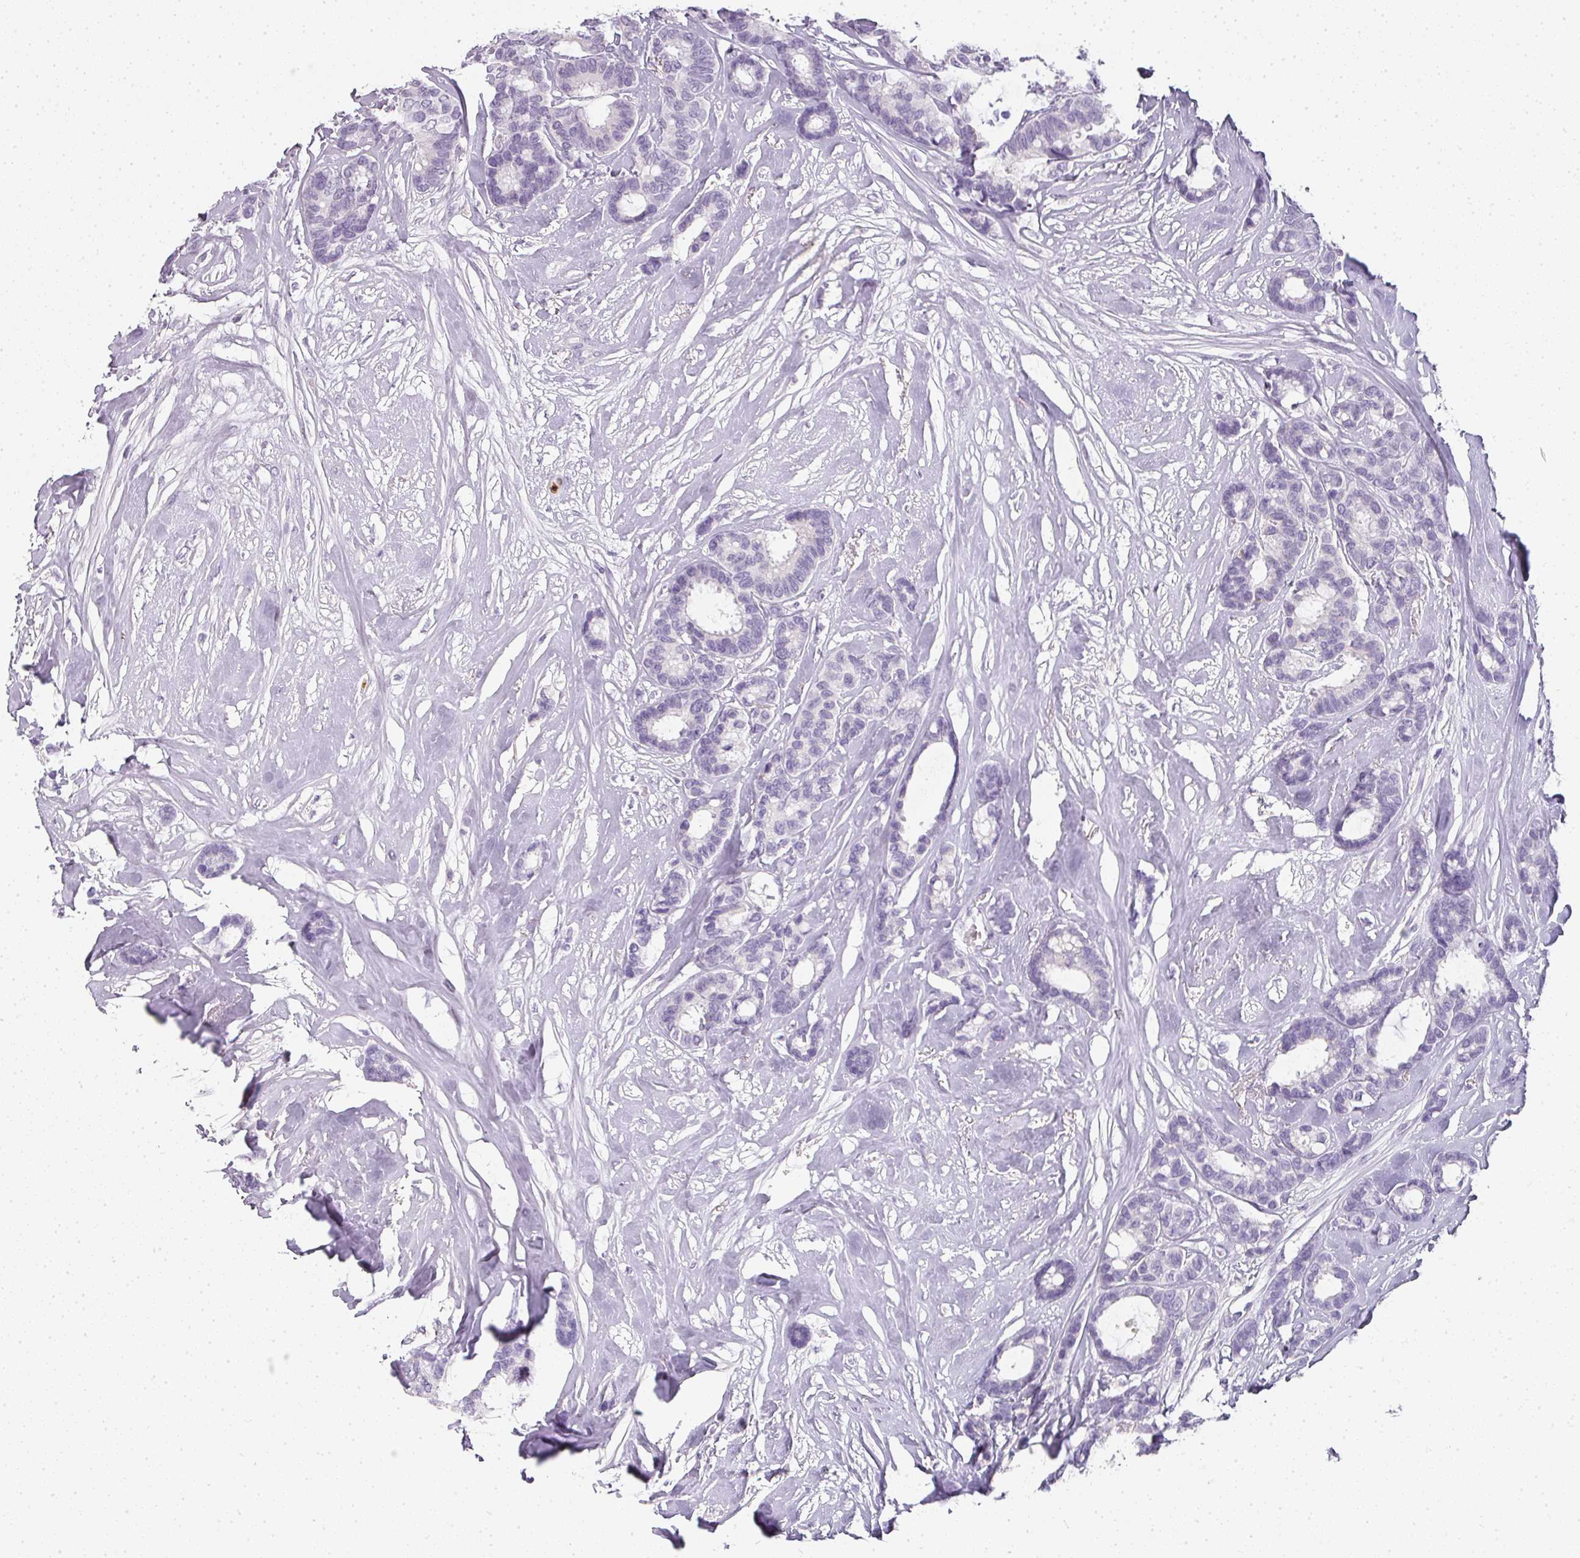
{"staining": {"intensity": "negative", "quantity": "none", "location": "none"}, "tissue": "breast cancer", "cell_type": "Tumor cells", "image_type": "cancer", "snomed": [{"axis": "morphology", "description": "Duct carcinoma"}, {"axis": "topography", "description": "Breast"}], "caption": "Tumor cells show no significant protein positivity in intraductal carcinoma (breast).", "gene": "CAMP", "patient": {"sex": "female", "age": 87}}